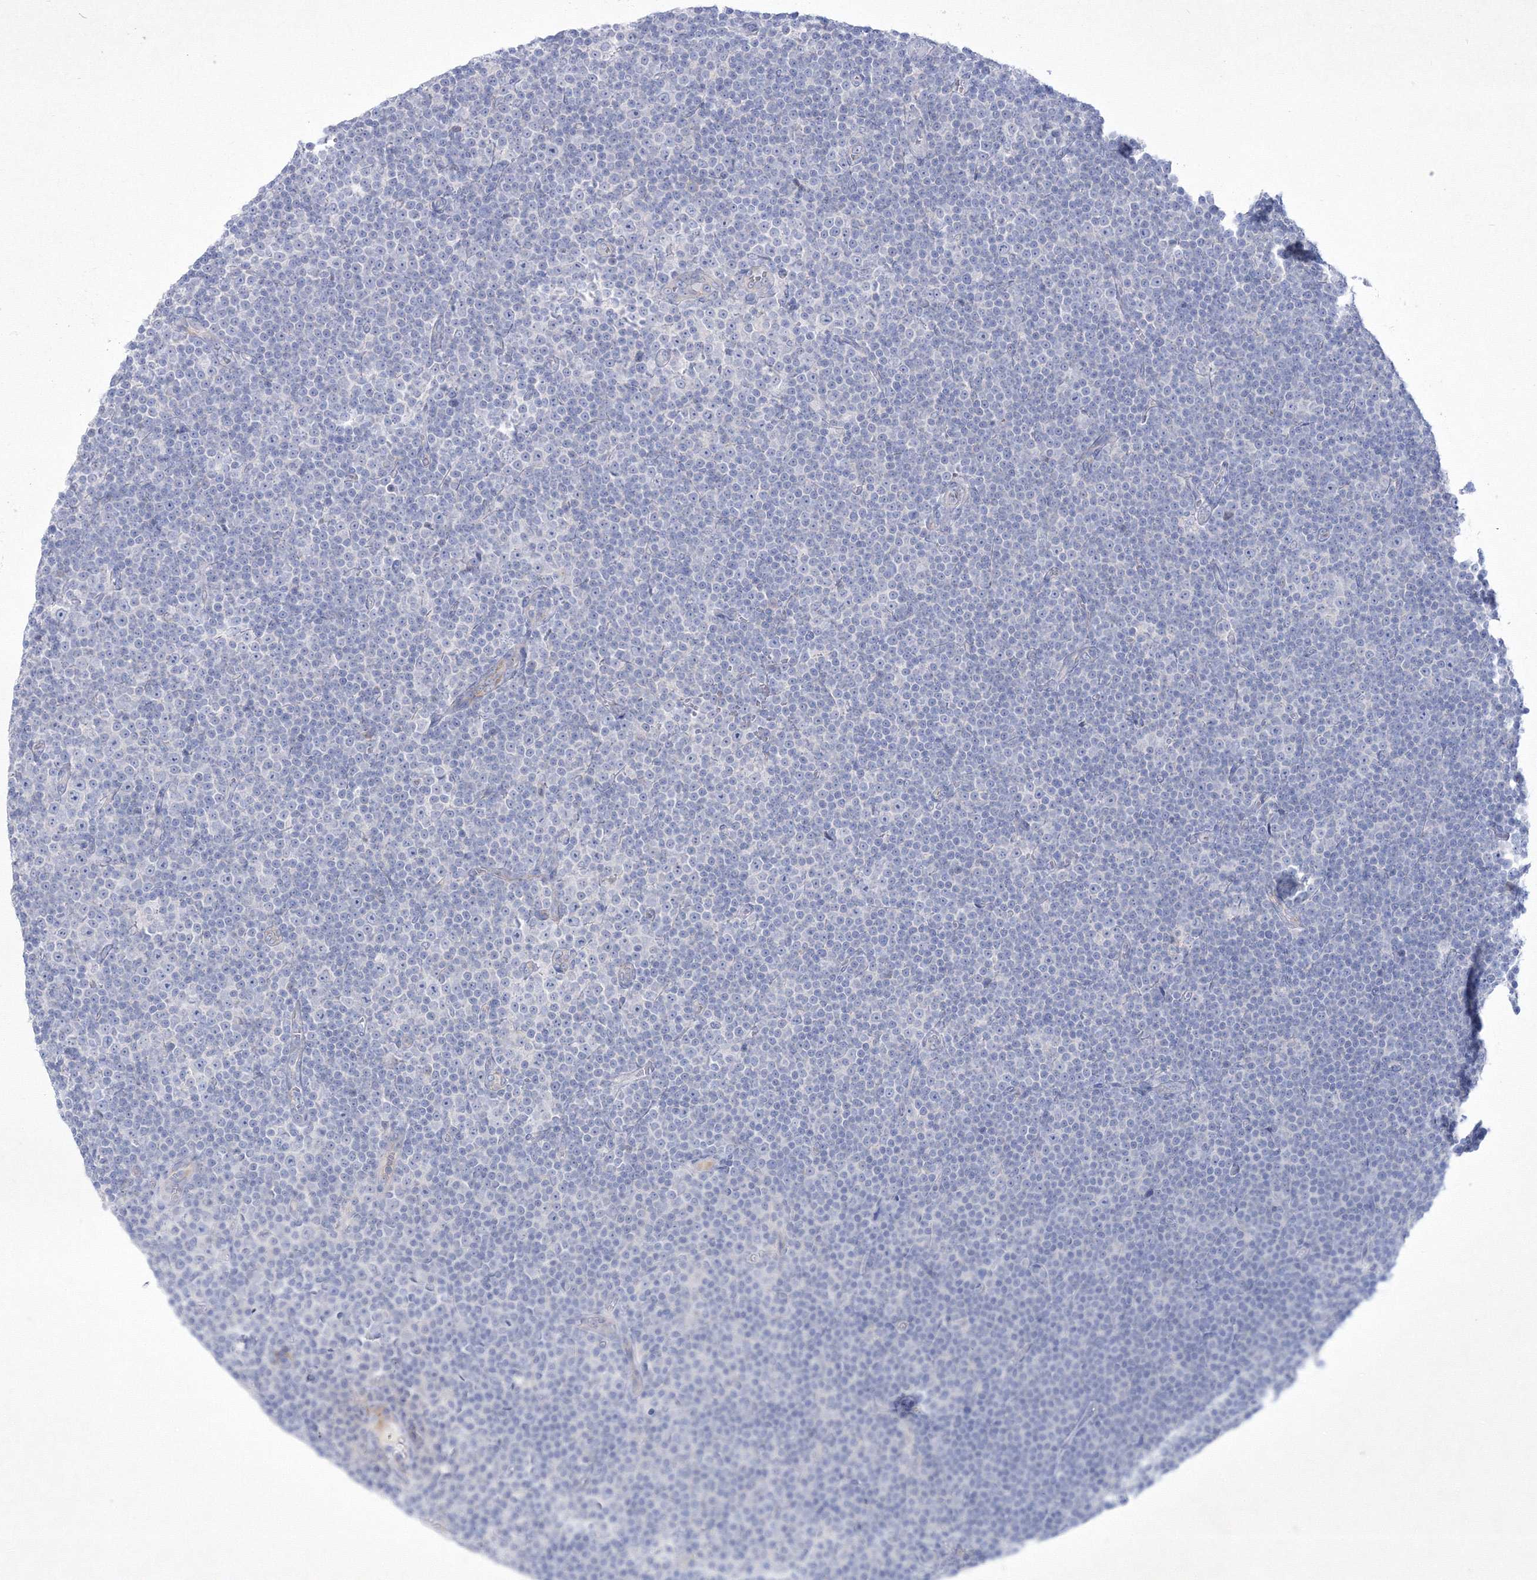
{"staining": {"intensity": "negative", "quantity": "none", "location": "none"}, "tissue": "lymphoma", "cell_type": "Tumor cells", "image_type": "cancer", "snomed": [{"axis": "morphology", "description": "Malignant lymphoma, non-Hodgkin's type, Low grade"}, {"axis": "topography", "description": "Lymph node"}], "caption": "High power microscopy histopathology image of an immunohistochemistry image of lymphoma, revealing no significant positivity in tumor cells.", "gene": "TMEM139", "patient": {"sex": "female", "age": 67}}